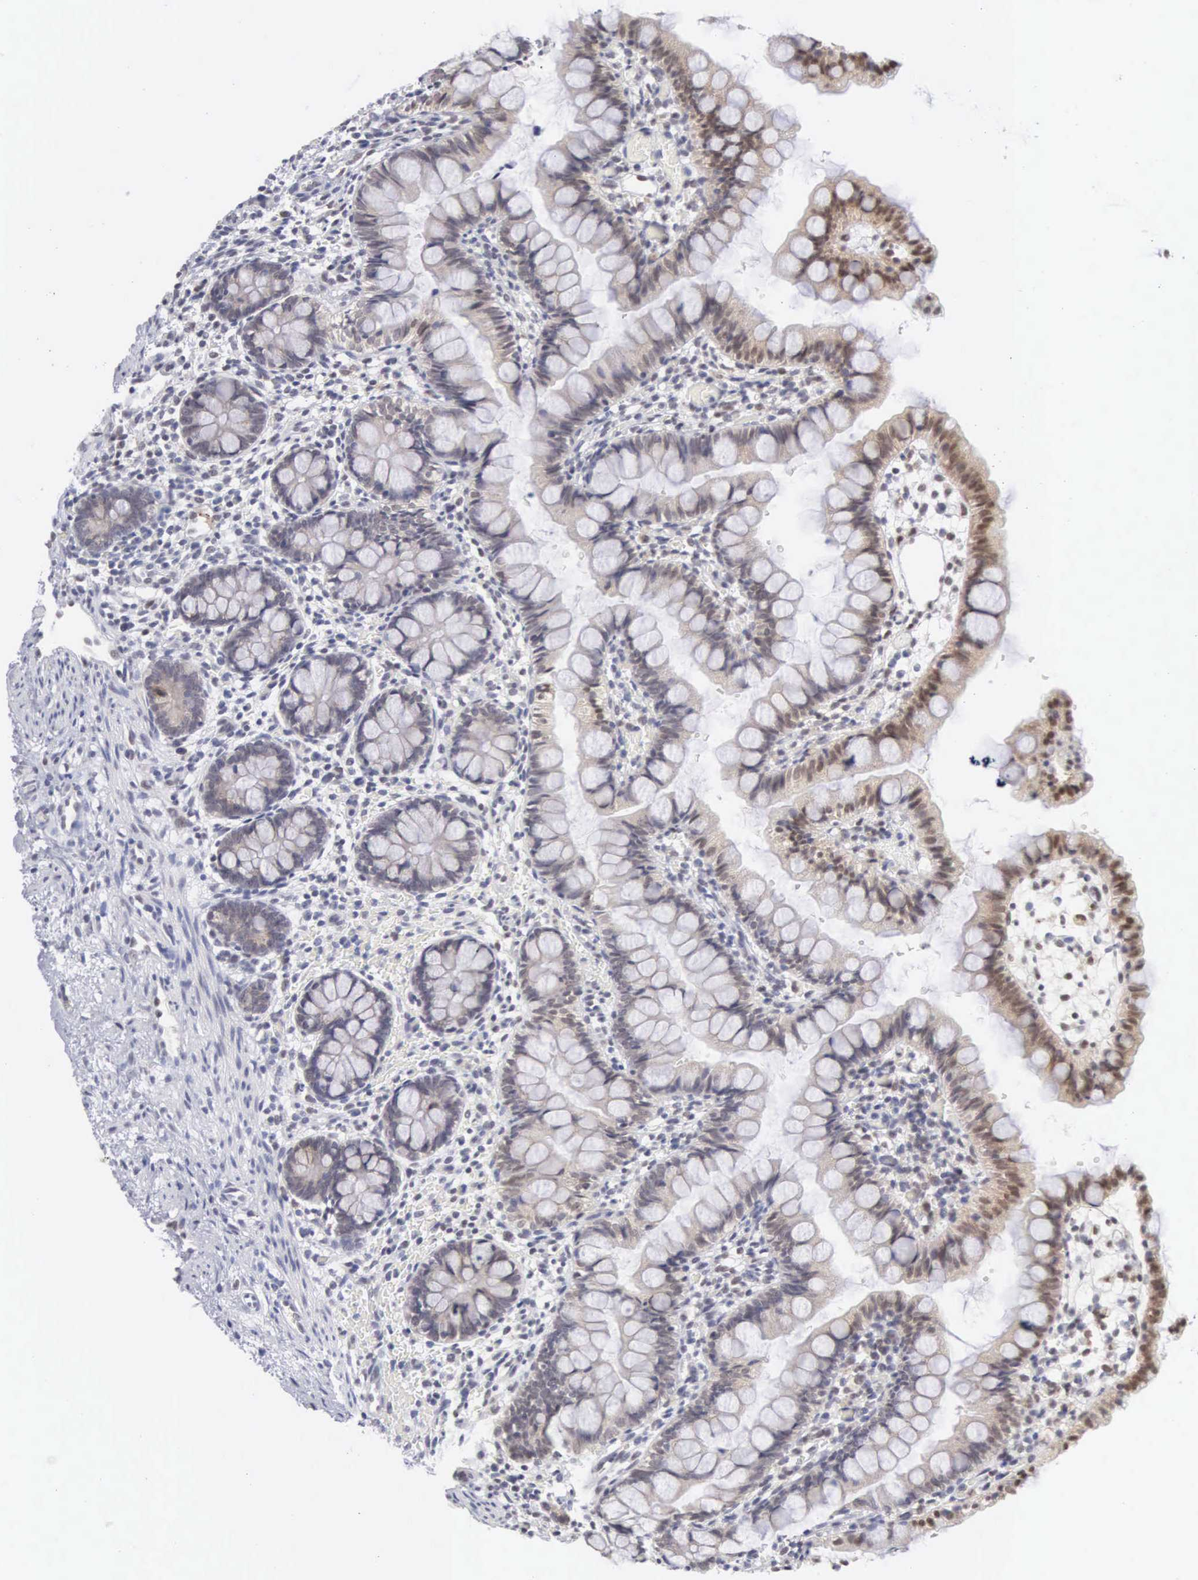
{"staining": {"intensity": "moderate", "quantity": "25%-75%", "location": "nuclear"}, "tissue": "small intestine", "cell_type": "Glandular cells", "image_type": "normal", "snomed": [{"axis": "morphology", "description": "Normal tissue, NOS"}, {"axis": "topography", "description": "Small intestine"}], "caption": "Immunohistochemistry (IHC) of unremarkable human small intestine demonstrates medium levels of moderate nuclear expression in approximately 25%-75% of glandular cells.", "gene": "MNAT1", "patient": {"sex": "male", "age": 1}}